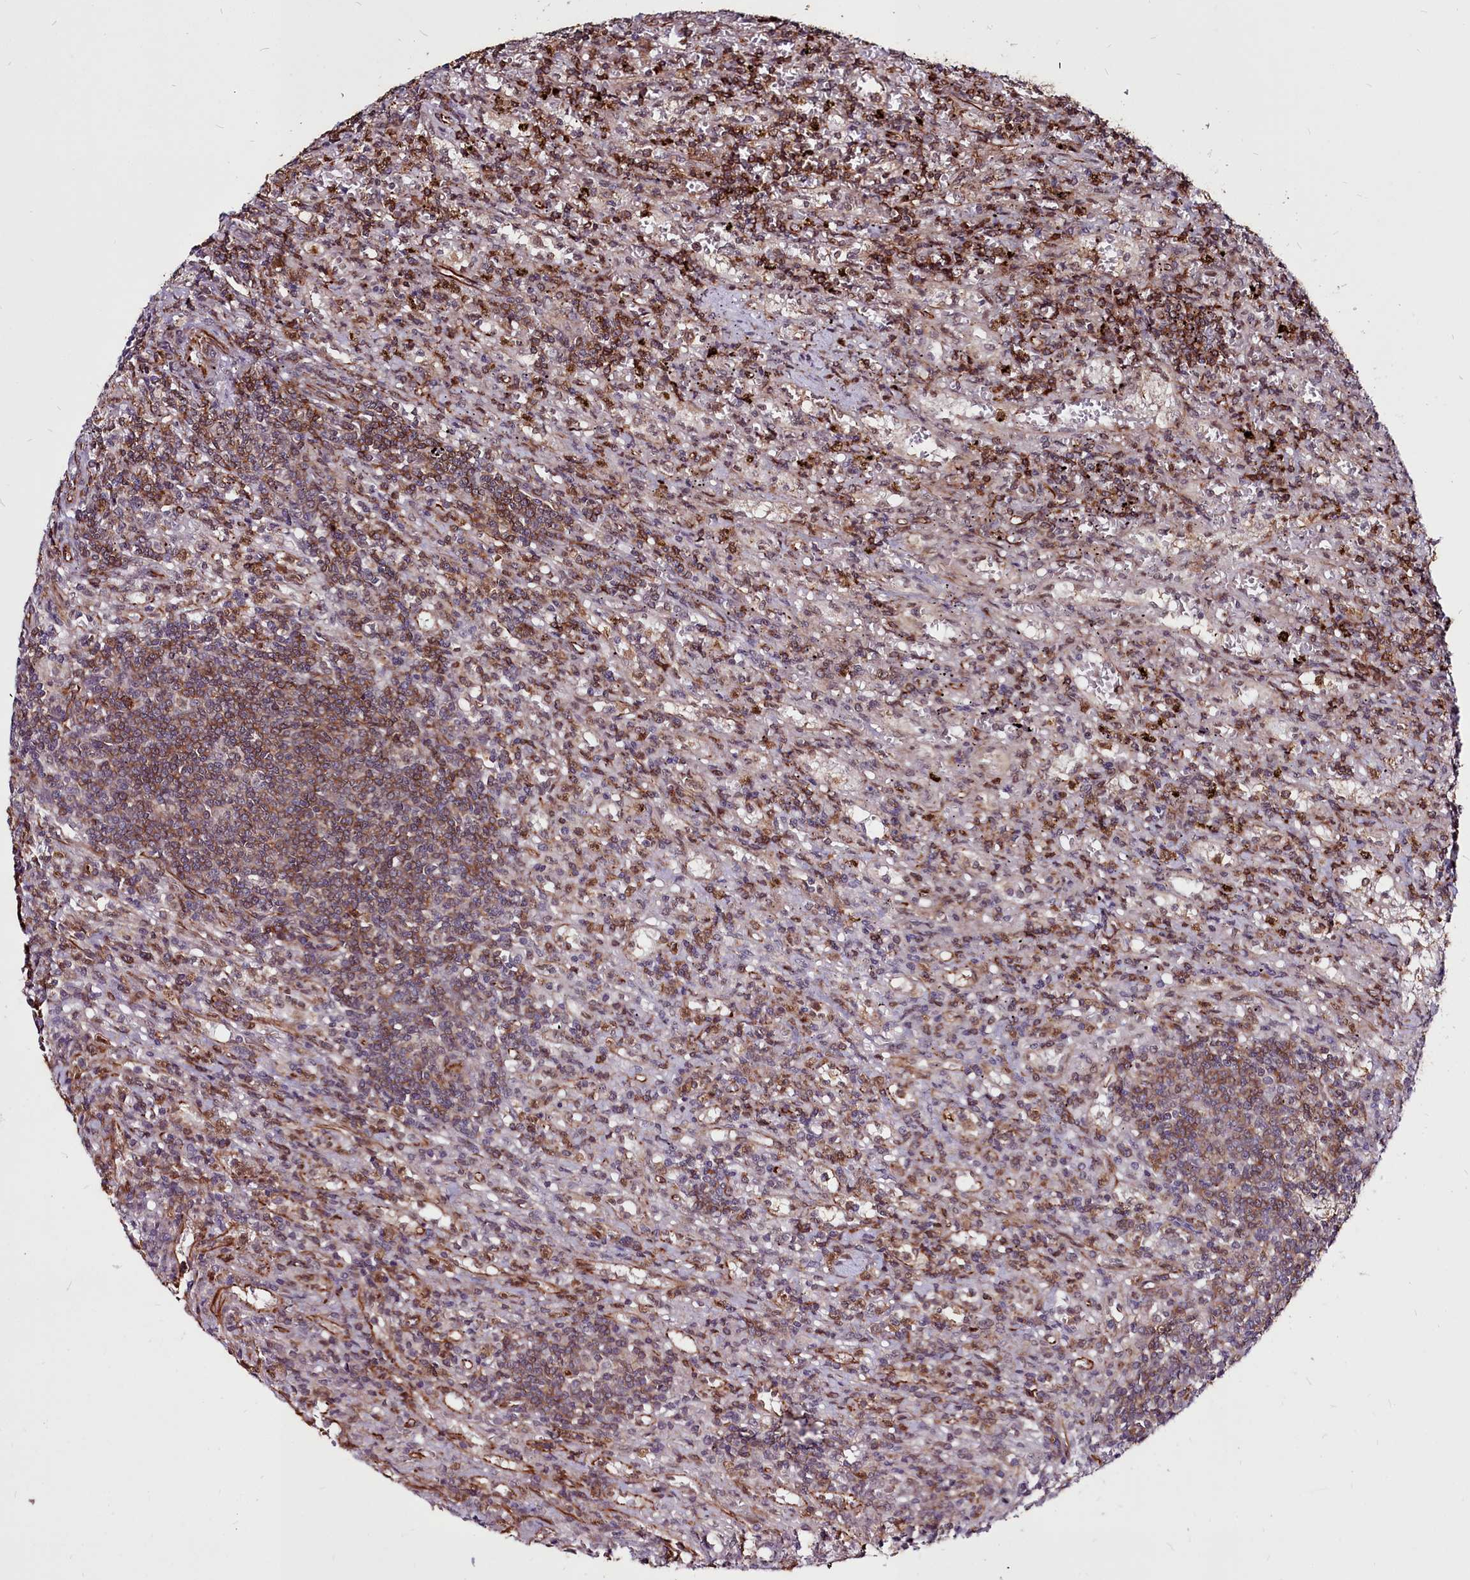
{"staining": {"intensity": "moderate", "quantity": "<25%", "location": "cytoplasmic/membranous"}, "tissue": "lymphoma", "cell_type": "Tumor cells", "image_type": "cancer", "snomed": [{"axis": "morphology", "description": "Malignant lymphoma, non-Hodgkin's type, Low grade"}, {"axis": "topography", "description": "Spleen"}], "caption": "Low-grade malignant lymphoma, non-Hodgkin's type stained for a protein reveals moderate cytoplasmic/membranous positivity in tumor cells.", "gene": "CLK3", "patient": {"sex": "male", "age": 76}}